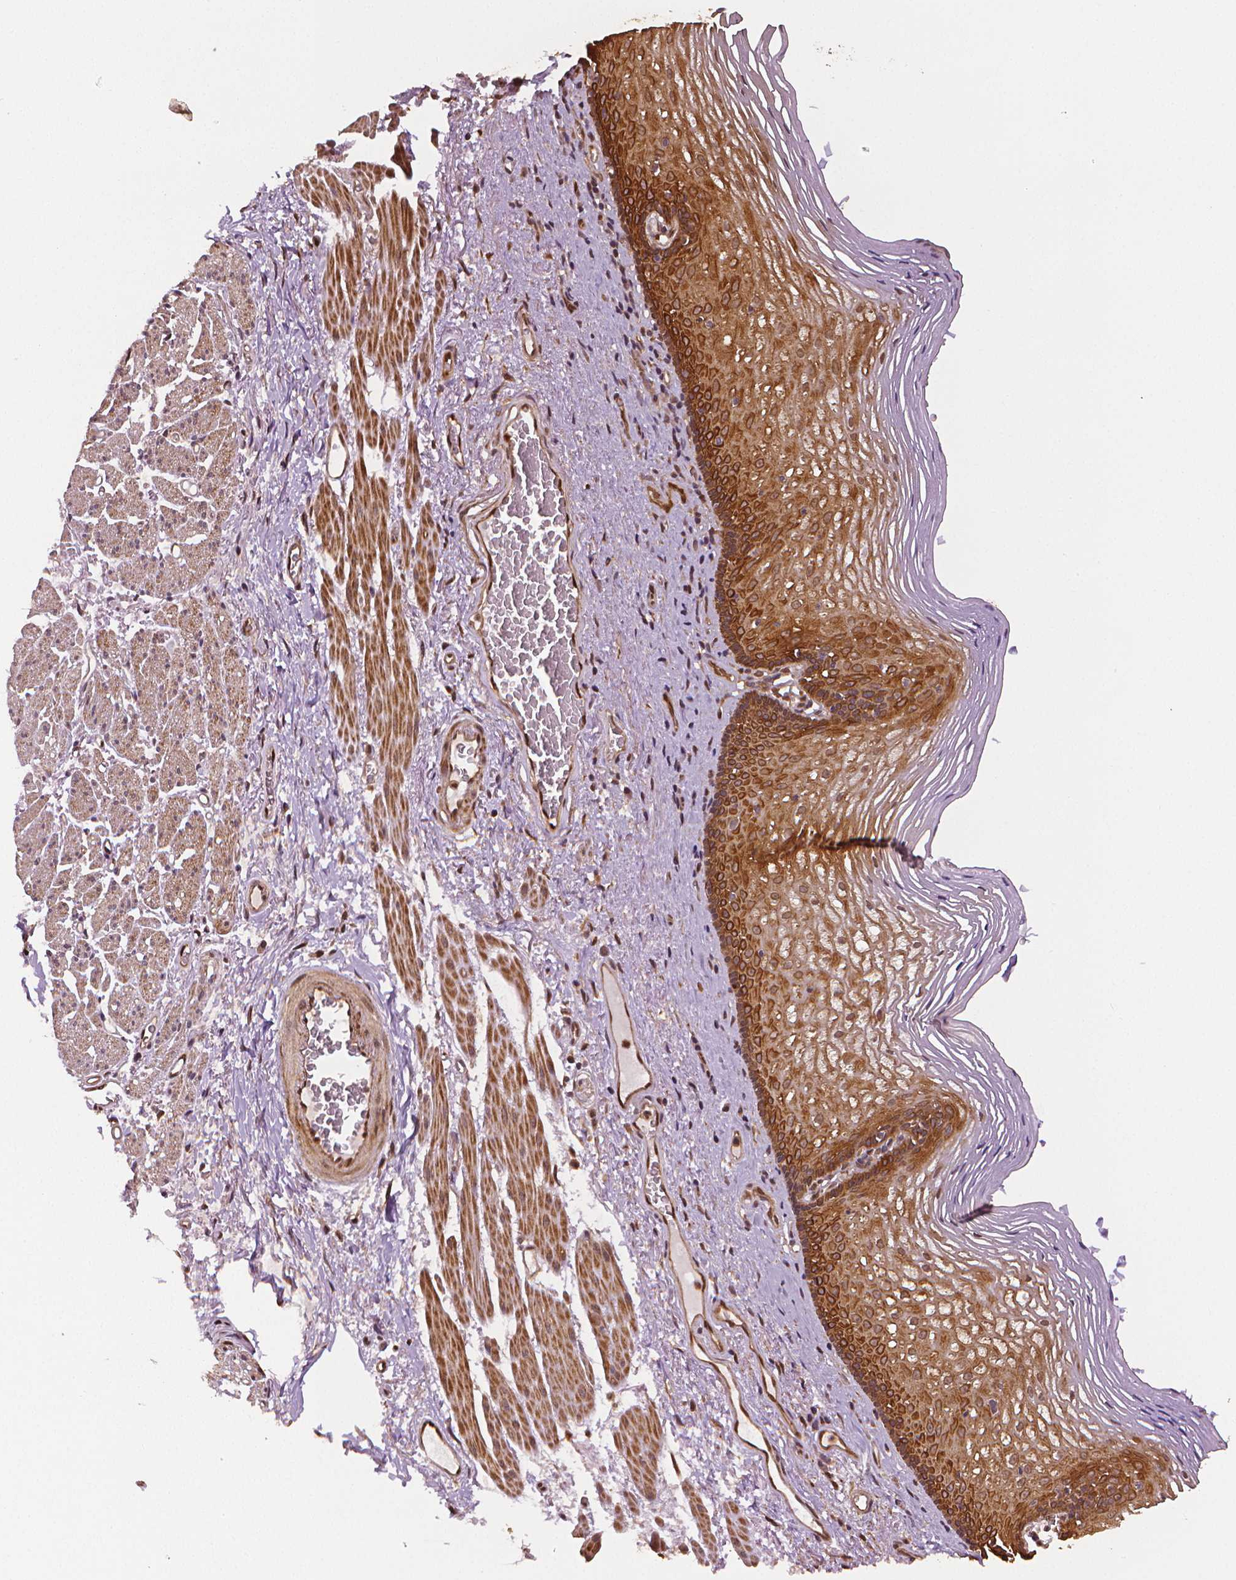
{"staining": {"intensity": "strong", "quantity": ">75%", "location": "cytoplasmic/membranous"}, "tissue": "esophagus", "cell_type": "Squamous epithelial cells", "image_type": "normal", "snomed": [{"axis": "morphology", "description": "Normal tissue, NOS"}, {"axis": "topography", "description": "Esophagus"}], "caption": "This image displays immunohistochemistry staining of normal esophagus, with high strong cytoplasmic/membranous positivity in approximately >75% of squamous epithelial cells.", "gene": "STAT3", "patient": {"sex": "male", "age": 76}}